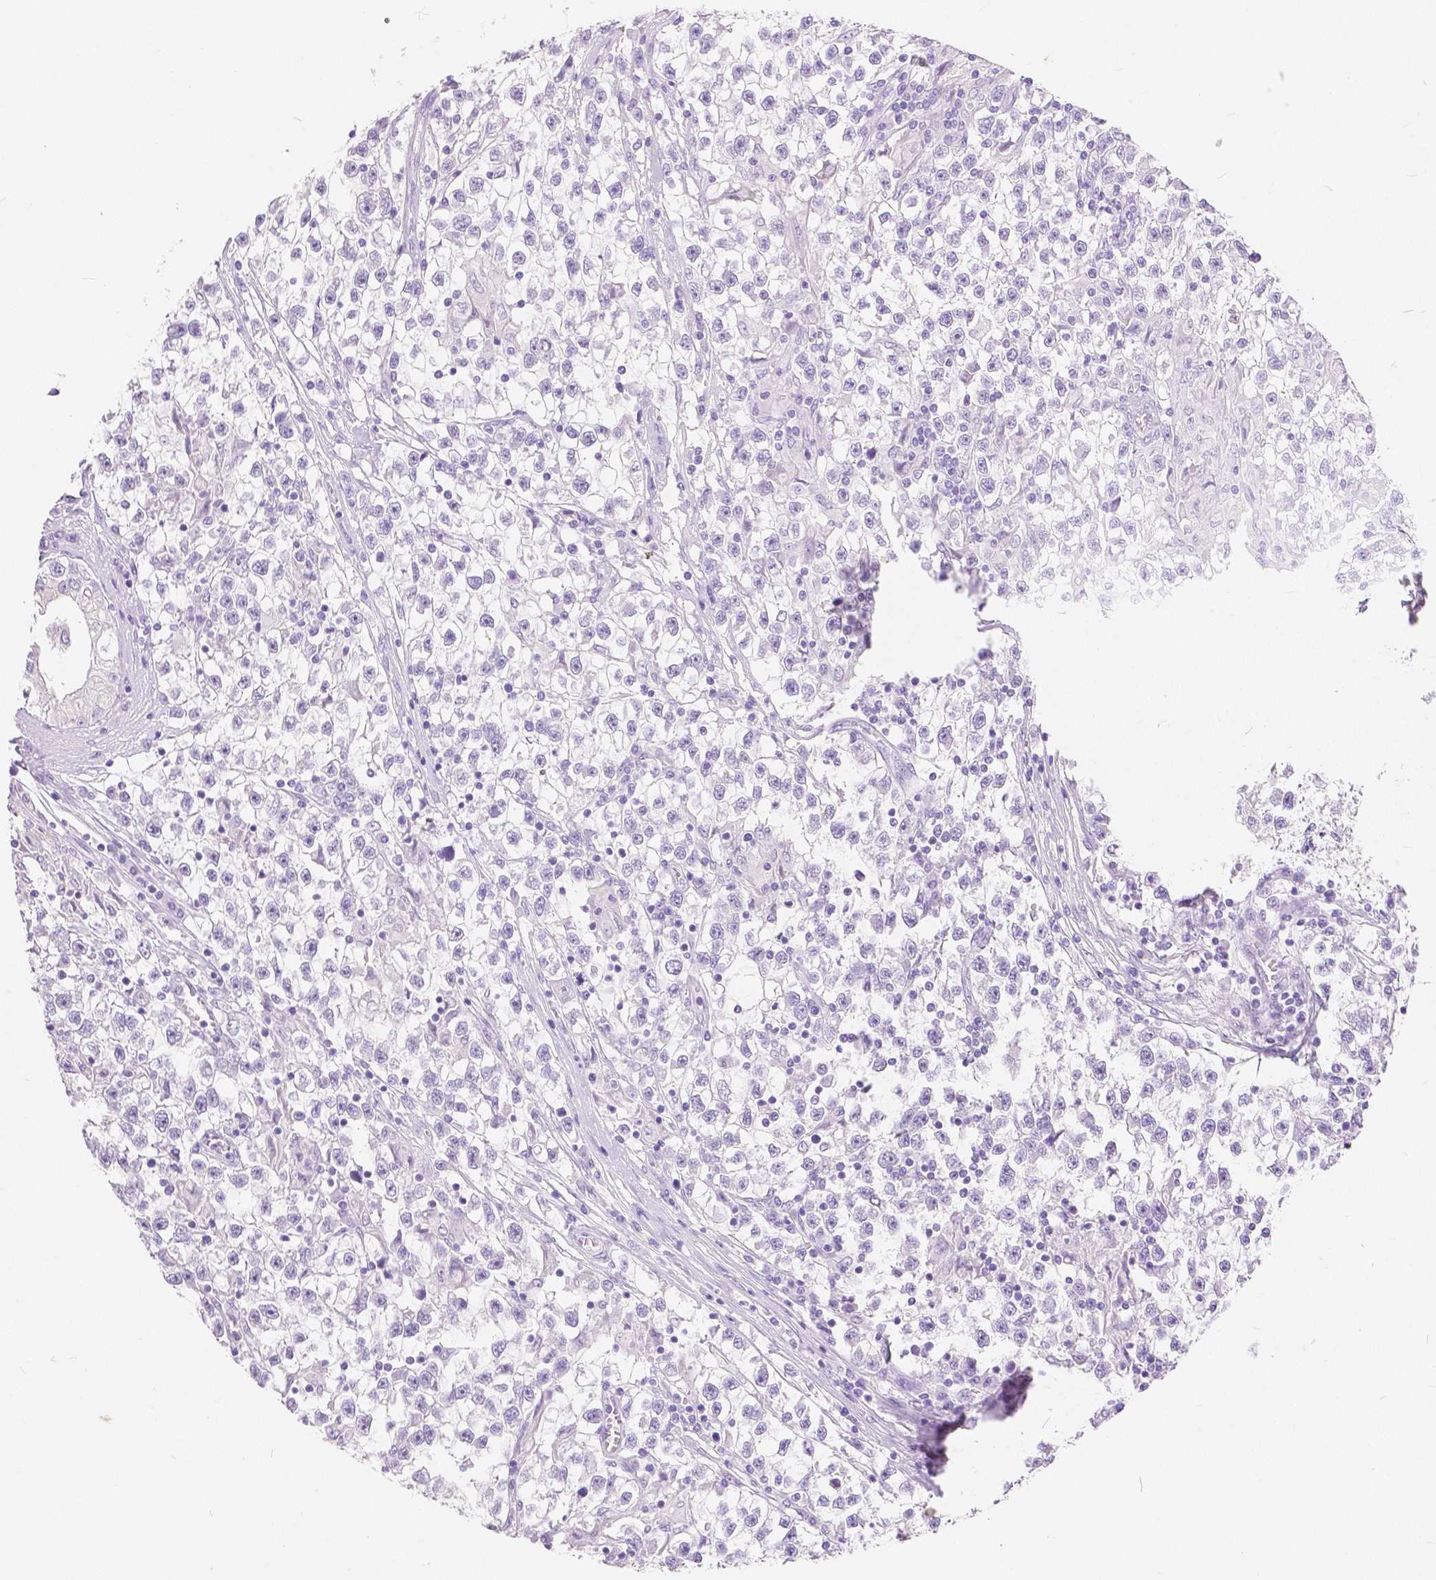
{"staining": {"intensity": "negative", "quantity": "none", "location": "none"}, "tissue": "testis cancer", "cell_type": "Tumor cells", "image_type": "cancer", "snomed": [{"axis": "morphology", "description": "Seminoma, NOS"}, {"axis": "topography", "description": "Testis"}], "caption": "The immunohistochemistry (IHC) photomicrograph has no significant staining in tumor cells of testis seminoma tissue.", "gene": "HNF1B", "patient": {"sex": "male", "age": 31}}